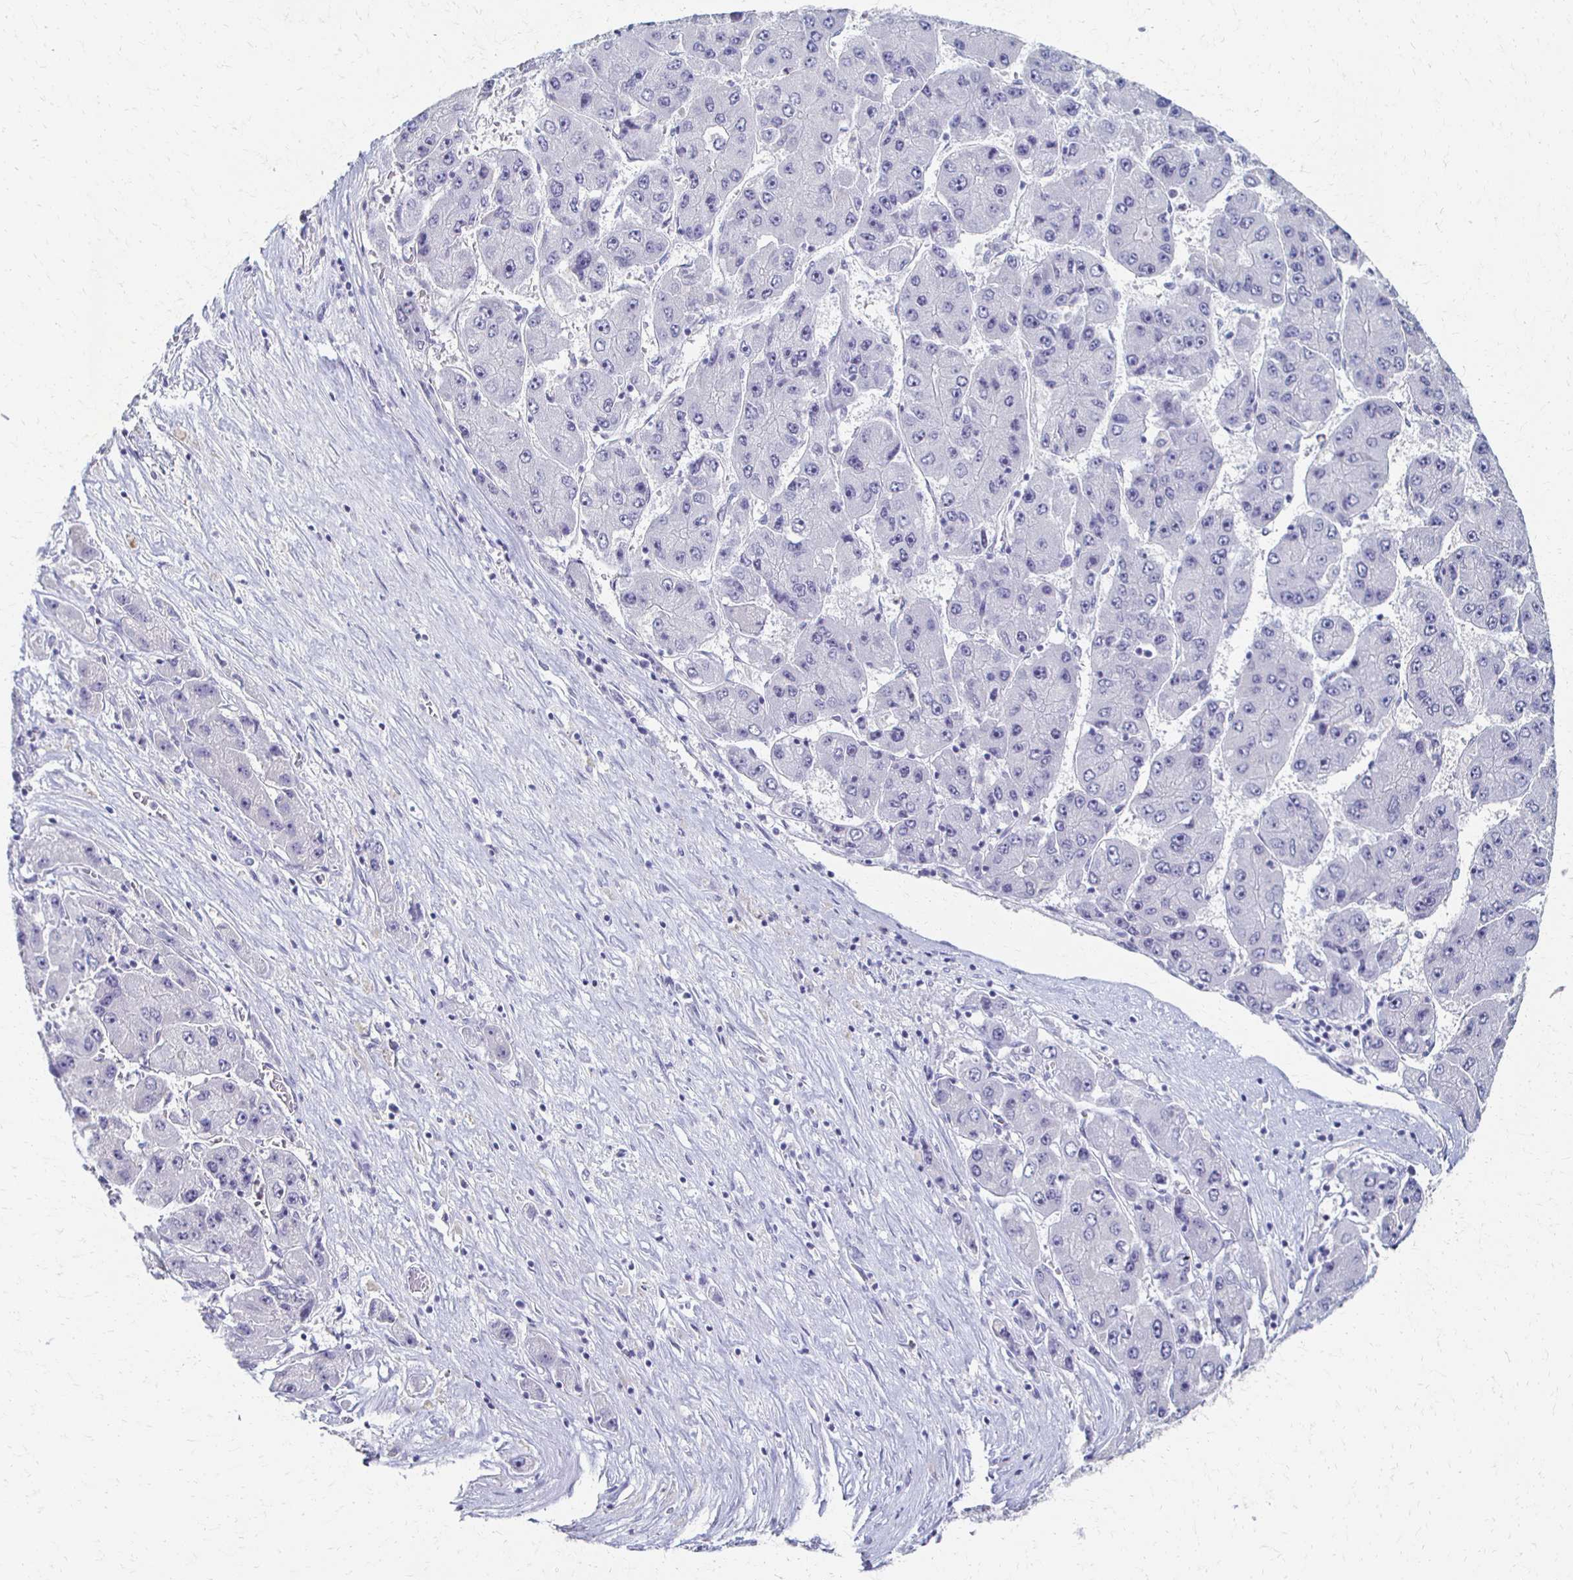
{"staining": {"intensity": "negative", "quantity": "none", "location": "none"}, "tissue": "liver cancer", "cell_type": "Tumor cells", "image_type": "cancer", "snomed": [{"axis": "morphology", "description": "Carcinoma, Hepatocellular, NOS"}, {"axis": "topography", "description": "Liver"}], "caption": "IHC of liver hepatocellular carcinoma demonstrates no positivity in tumor cells.", "gene": "CXCR2", "patient": {"sex": "female", "age": 61}}